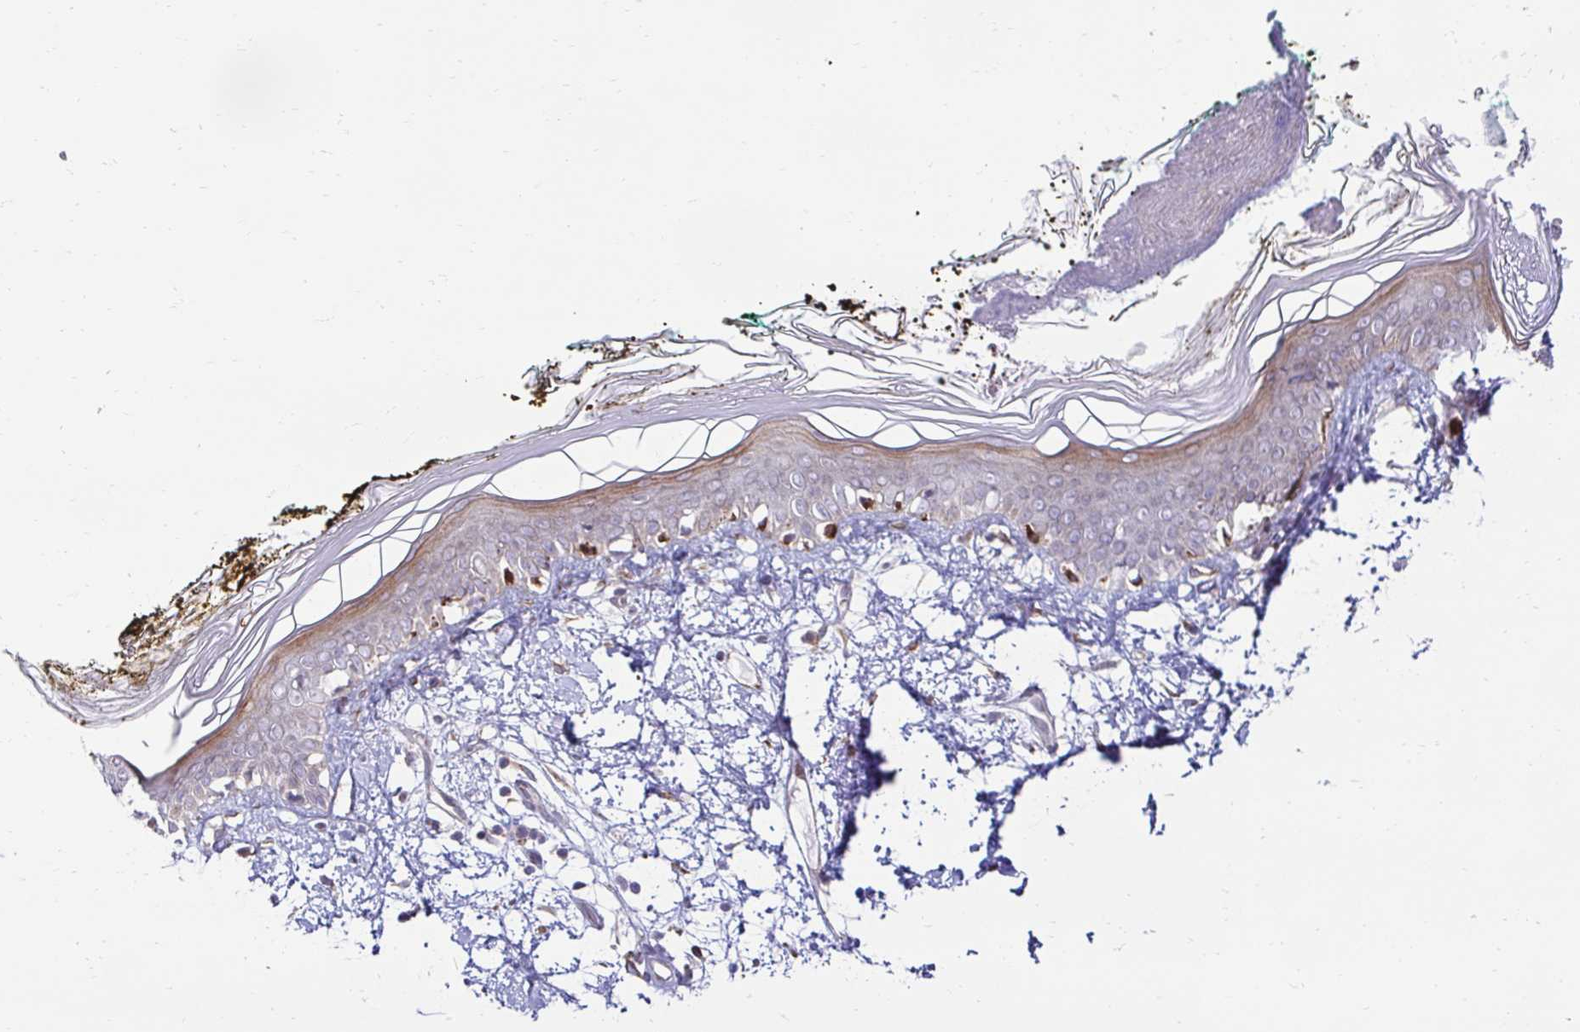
{"staining": {"intensity": "negative", "quantity": "none", "location": "none"}, "tissue": "skin", "cell_type": "Fibroblasts", "image_type": "normal", "snomed": [{"axis": "morphology", "description": "Normal tissue, NOS"}, {"axis": "topography", "description": "Skin"}], "caption": "Histopathology image shows no significant protein positivity in fibroblasts of normal skin.", "gene": "HPS1", "patient": {"sex": "female", "age": 34}}